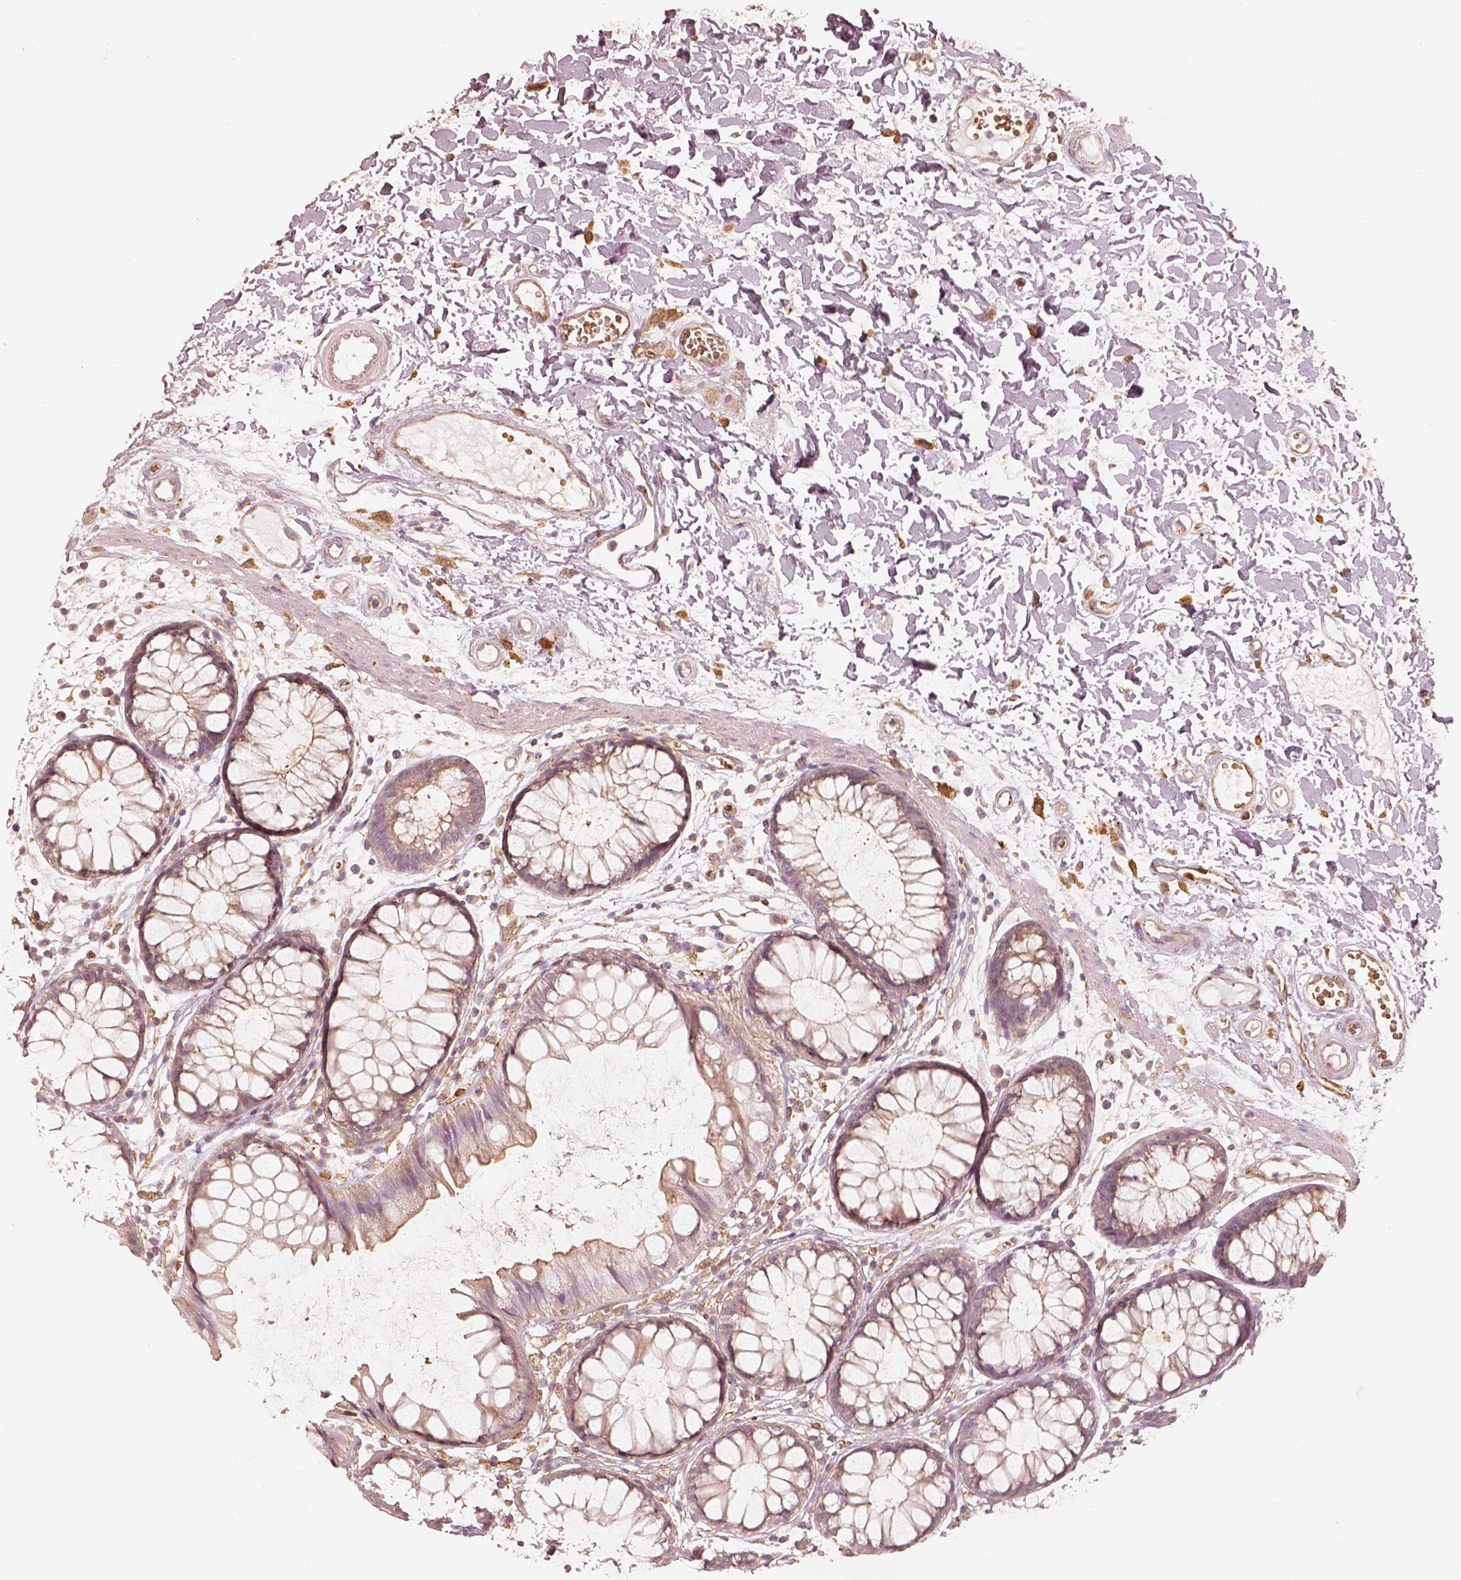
{"staining": {"intensity": "moderate", "quantity": ">75%", "location": "cytoplasmic/membranous"}, "tissue": "colon", "cell_type": "Endothelial cells", "image_type": "normal", "snomed": [{"axis": "morphology", "description": "Normal tissue, NOS"}, {"axis": "morphology", "description": "Adenocarcinoma, NOS"}, {"axis": "topography", "description": "Colon"}], "caption": "Protein expression analysis of unremarkable colon shows moderate cytoplasmic/membranous staining in approximately >75% of endothelial cells.", "gene": "FSCN1", "patient": {"sex": "male", "age": 65}}